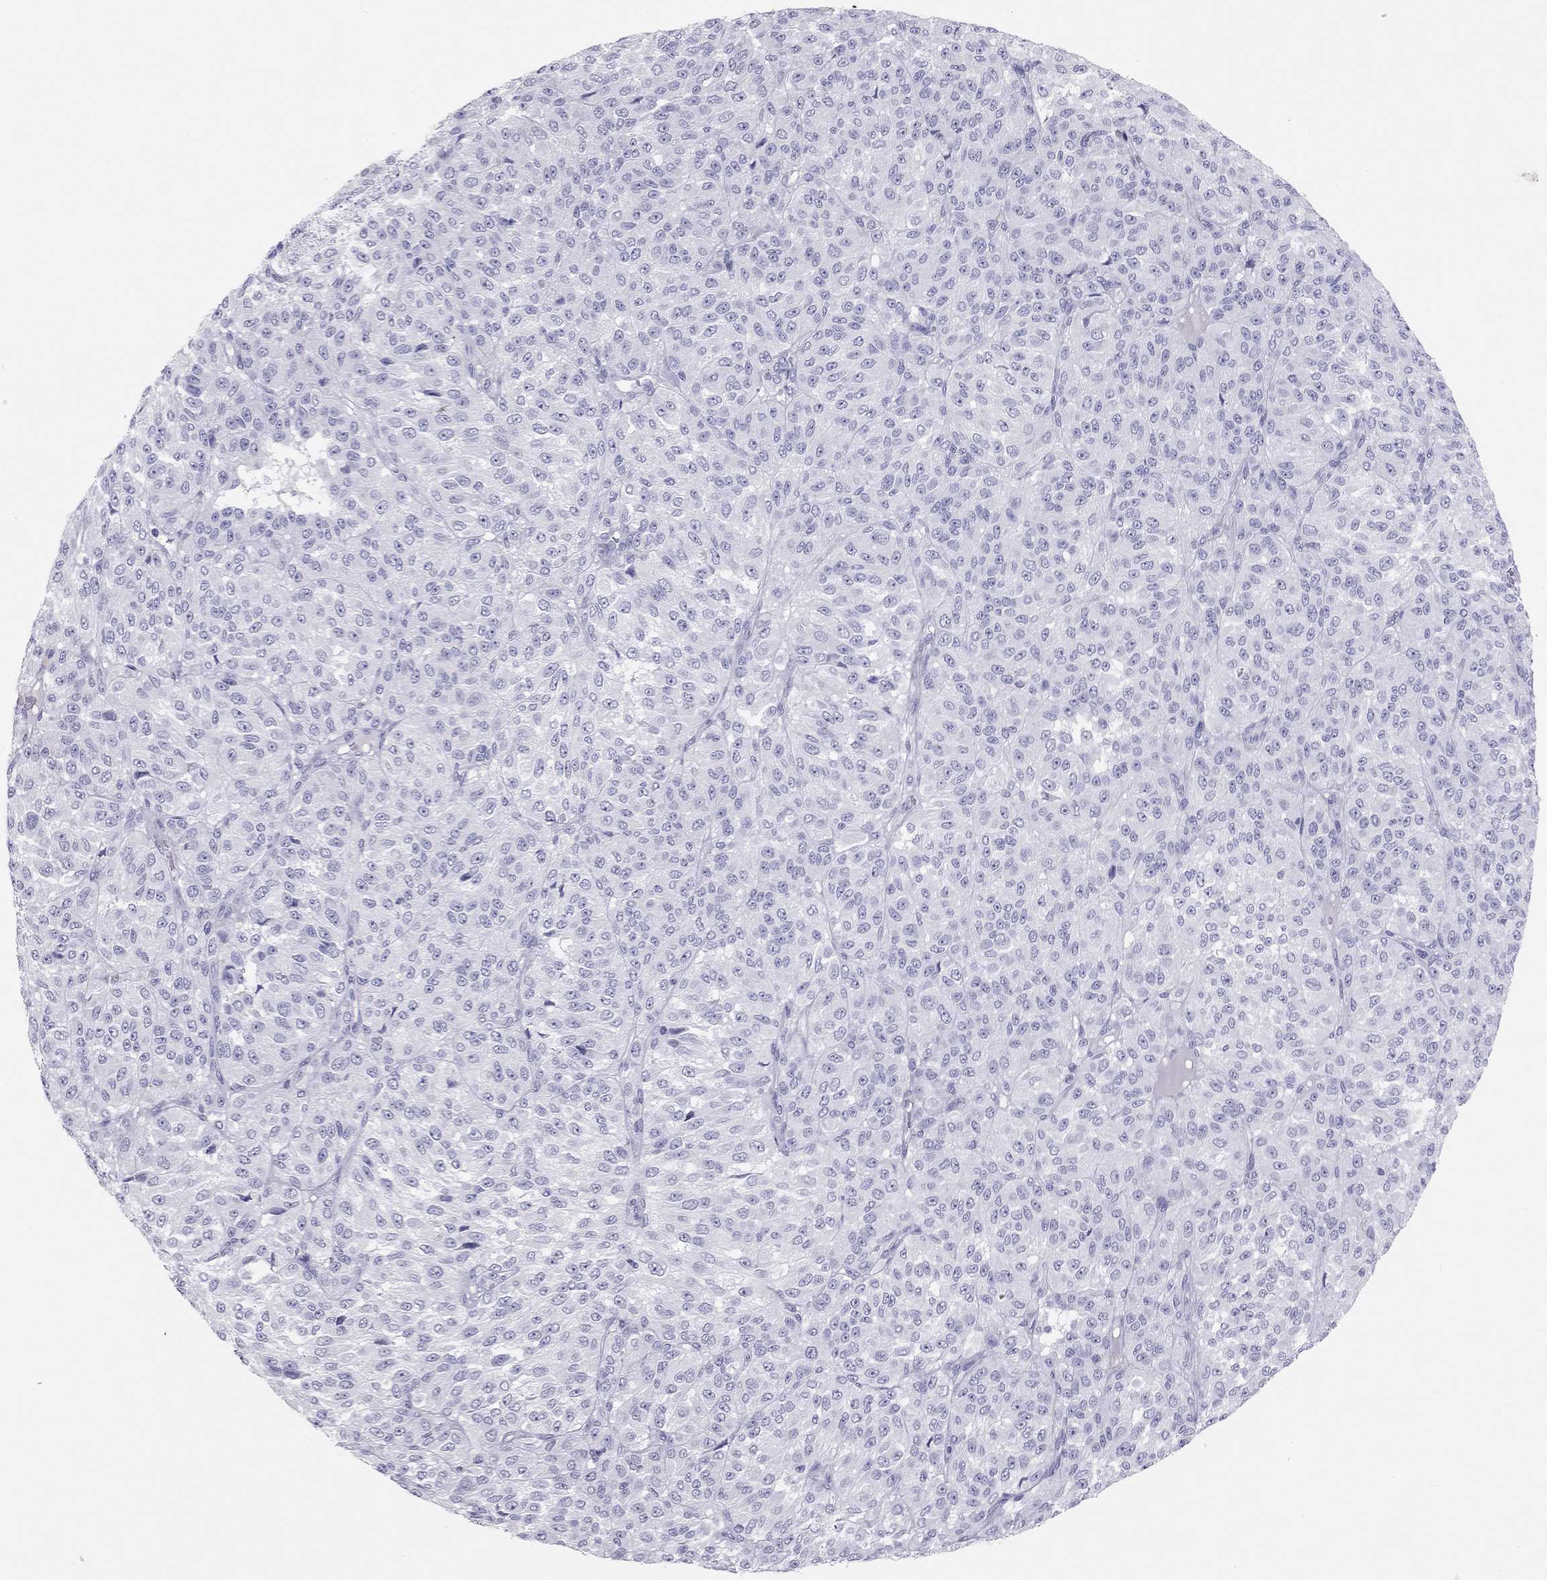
{"staining": {"intensity": "negative", "quantity": "none", "location": "none"}, "tissue": "melanoma", "cell_type": "Tumor cells", "image_type": "cancer", "snomed": [{"axis": "morphology", "description": "Malignant melanoma, Metastatic site"}, {"axis": "topography", "description": "Brain"}], "caption": "Immunohistochemical staining of human malignant melanoma (metastatic site) exhibits no significant expression in tumor cells.", "gene": "KLRG1", "patient": {"sex": "female", "age": 56}}